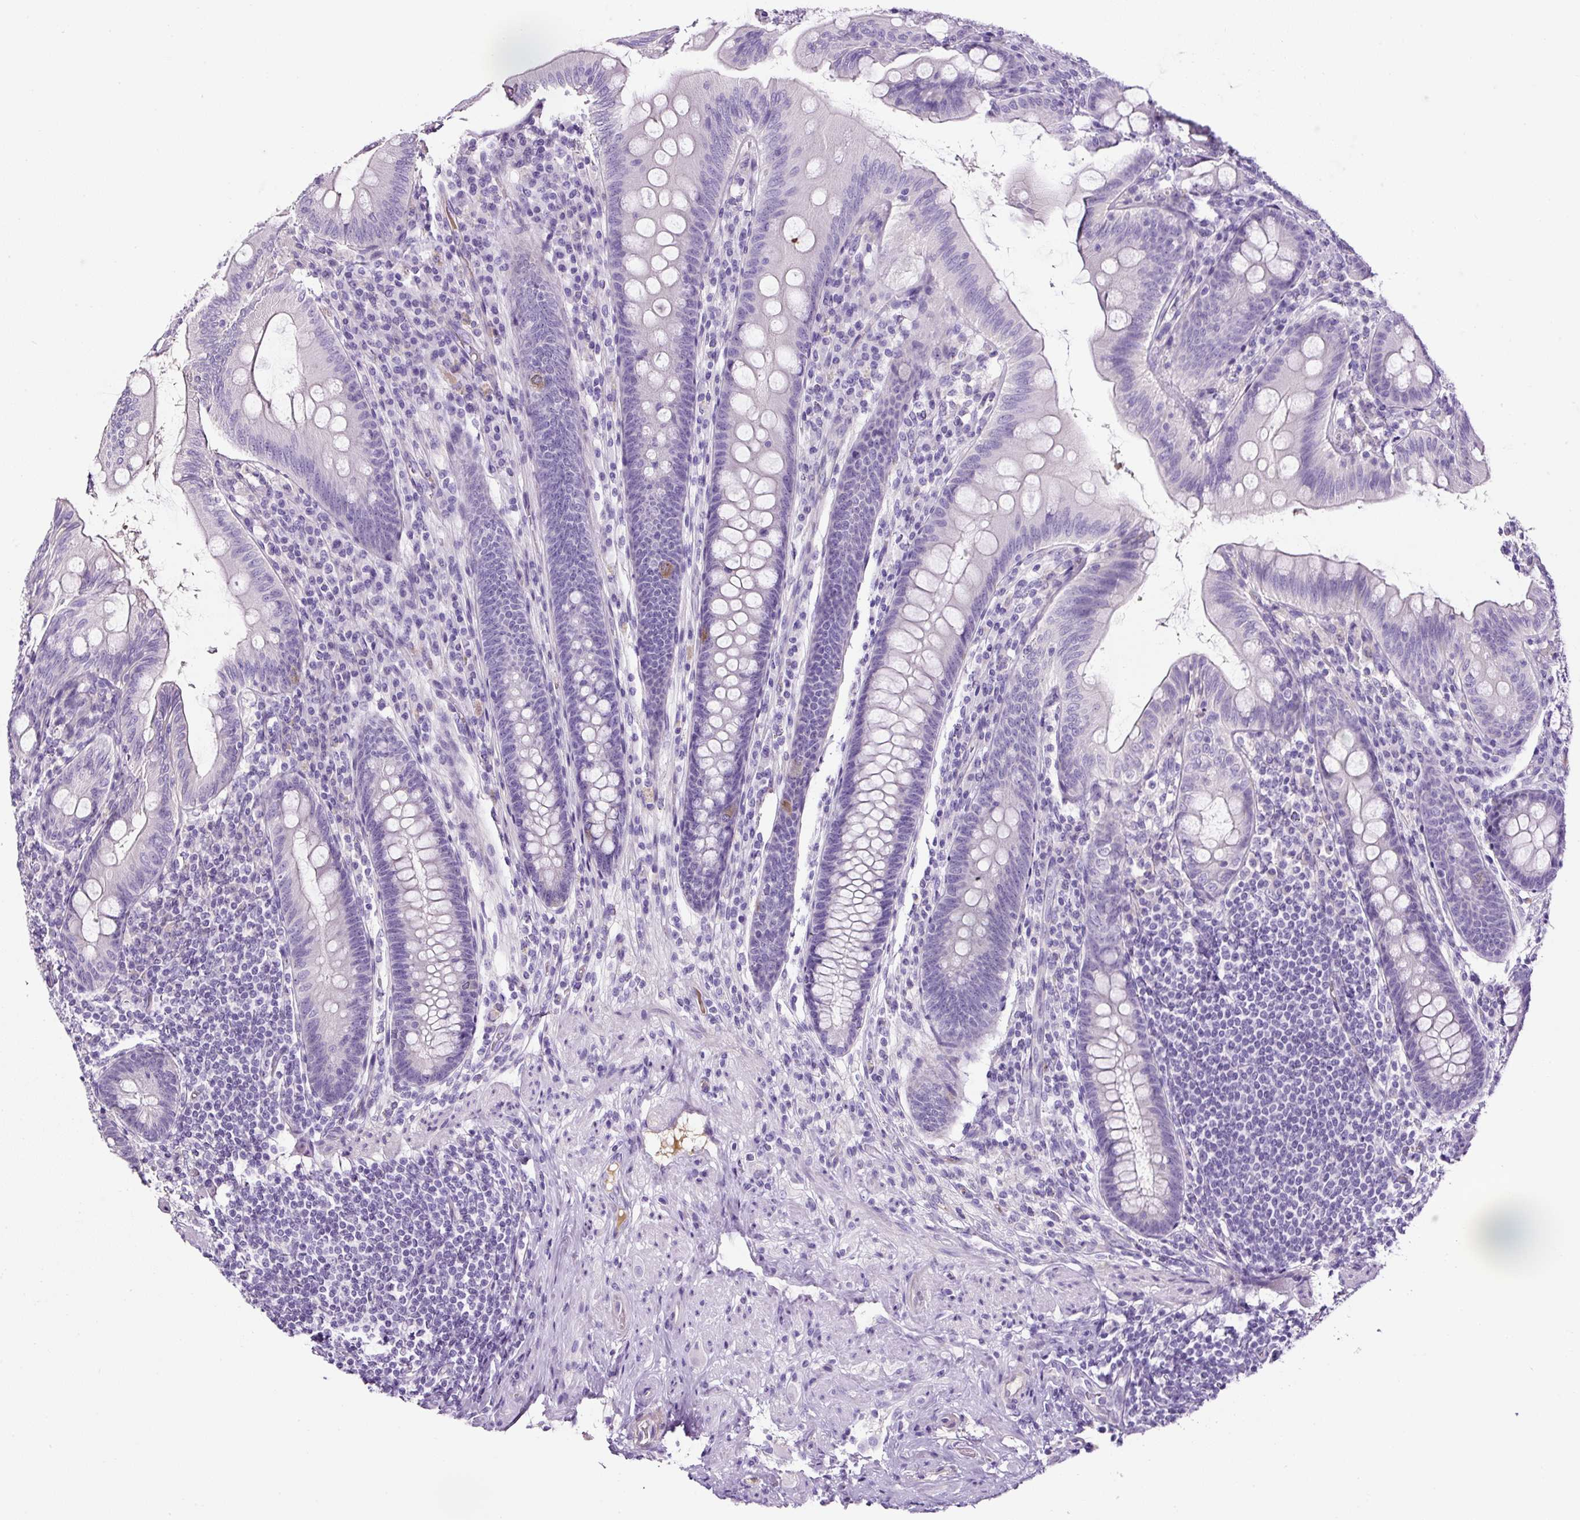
{"staining": {"intensity": "negative", "quantity": "none", "location": "none"}, "tissue": "appendix", "cell_type": "Glandular cells", "image_type": "normal", "snomed": [{"axis": "morphology", "description": "Normal tissue, NOS"}, {"axis": "topography", "description": "Appendix"}], "caption": "Protein analysis of unremarkable appendix reveals no significant positivity in glandular cells.", "gene": "OR14A2", "patient": {"sex": "male", "age": 71}}